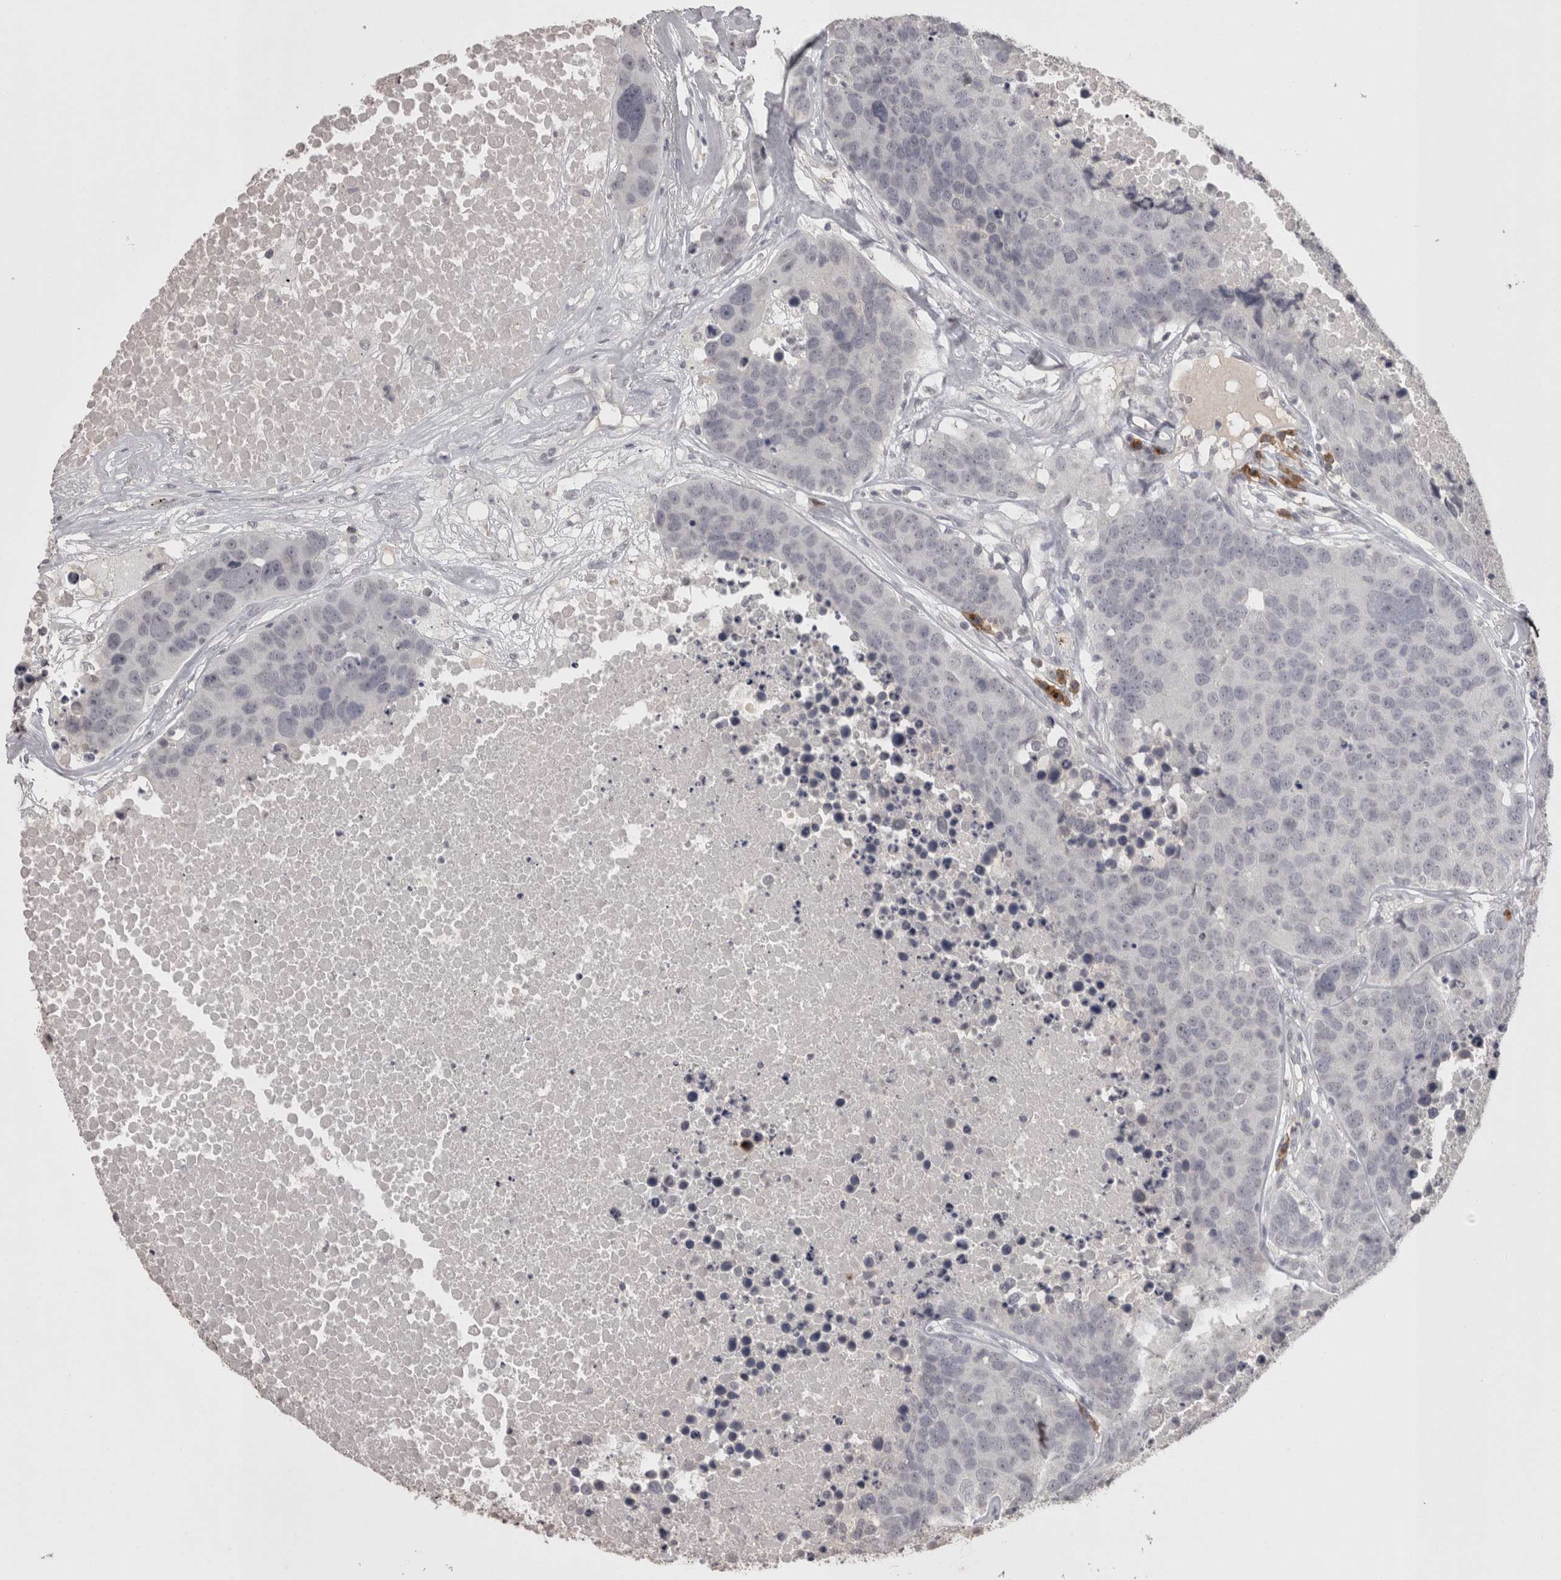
{"staining": {"intensity": "negative", "quantity": "none", "location": "none"}, "tissue": "carcinoid", "cell_type": "Tumor cells", "image_type": "cancer", "snomed": [{"axis": "morphology", "description": "Carcinoid, malignant, NOS"}, {"axis": "topography", "description": "Lung"}], "caption": "A photomicrograph of malignant carcinoid stained for a protein demonstrates no brown staining in tumor cells.", "gene": "LAX1", "patient": {"sex": "male", "age": 60}}